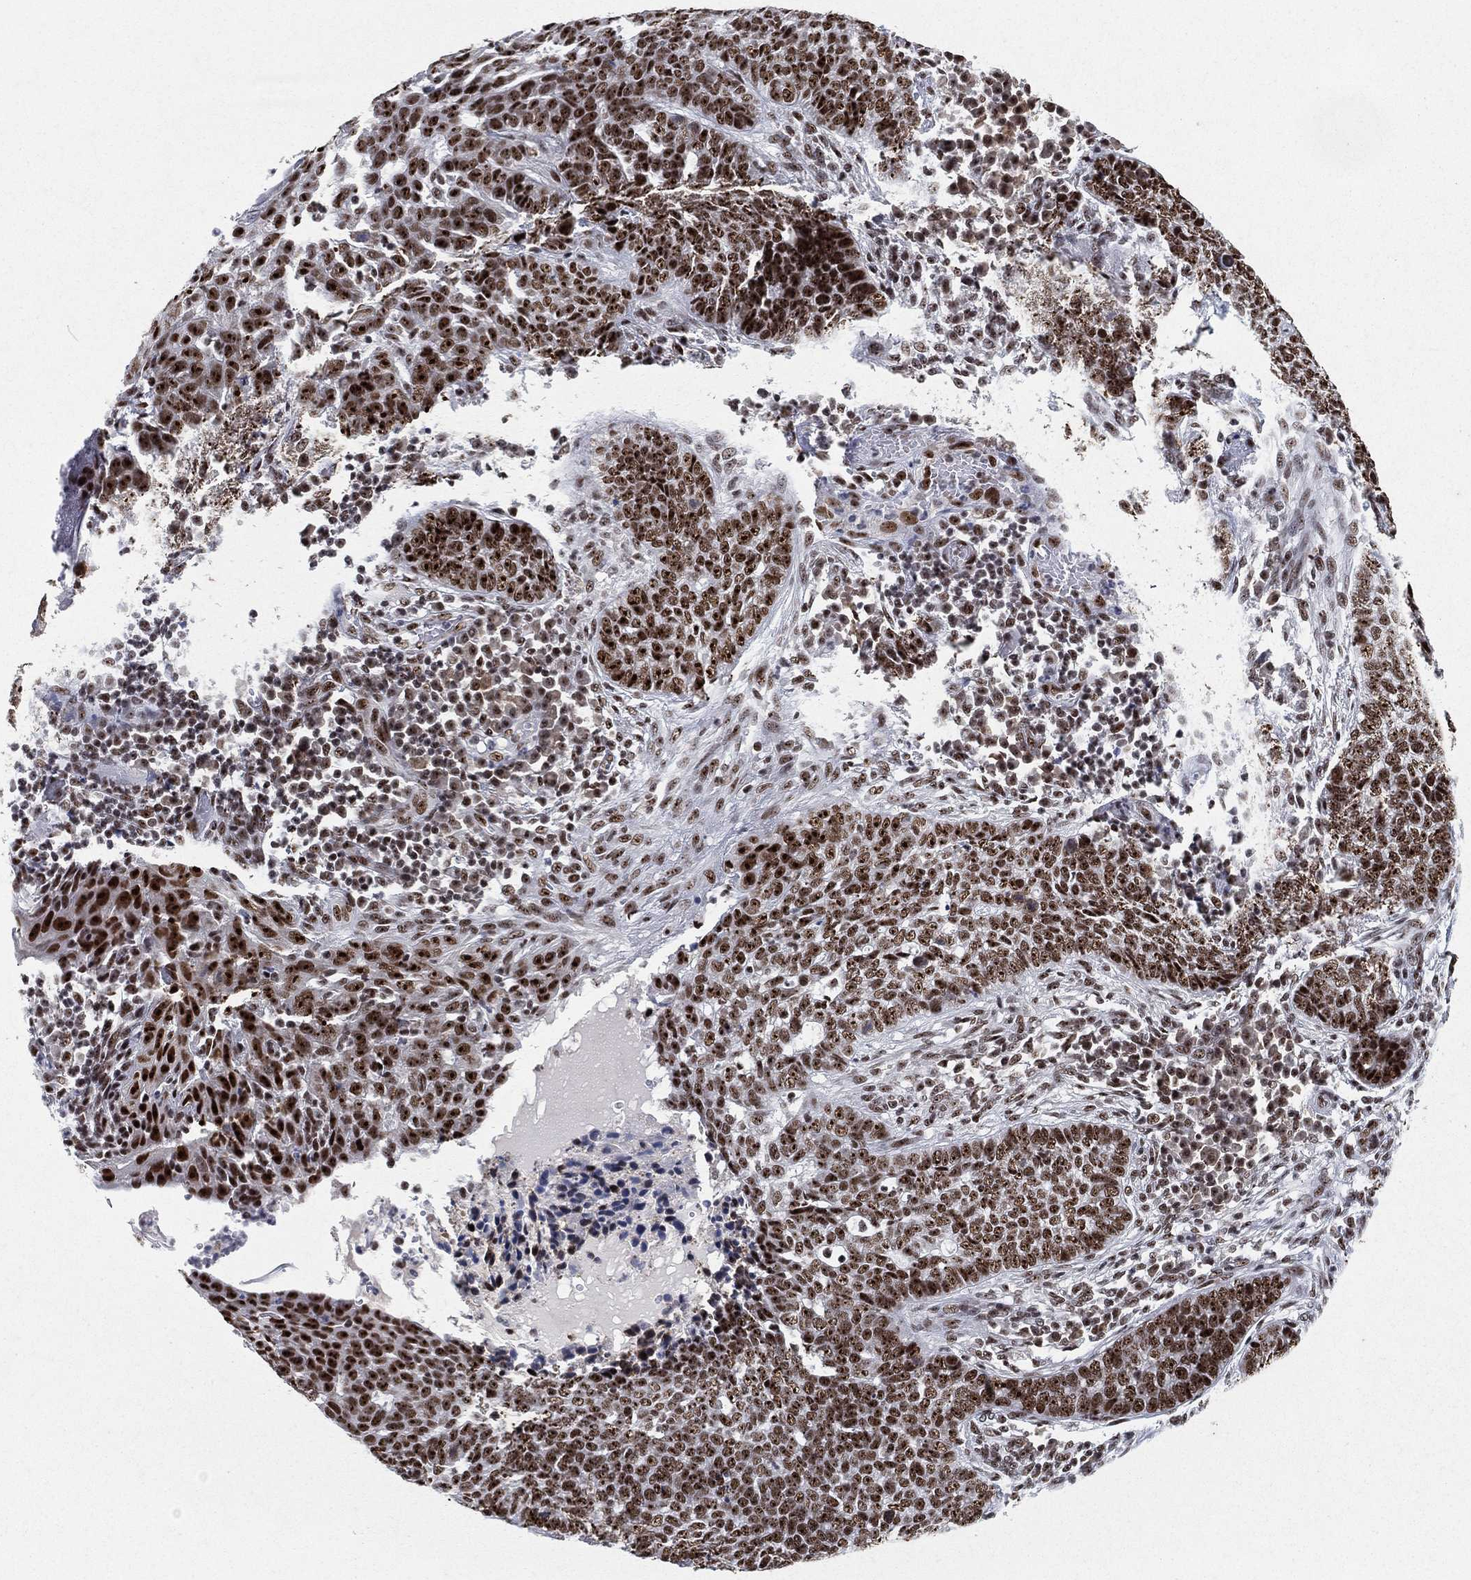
{"staining": {"intensity": "strong", "quantity": ">75%", "location": "nuclear"}, "tissue": "skin cancer", "cell_type": "Tumor cells", "image_type": "cancer", "snomed": [{"axis": "morphology", "description": "Basal cell carcinoma"}, {"axis": "topography", "description": "Skin"}], "caption": "Immunohistochemical staining of human basal cell carcinoma (skin) demonstrates high levels of strong nuclear protein expression in about >75% of tumor cells.", "gene": "DDX27", "patient": {"sex": "female", "age": 69}}